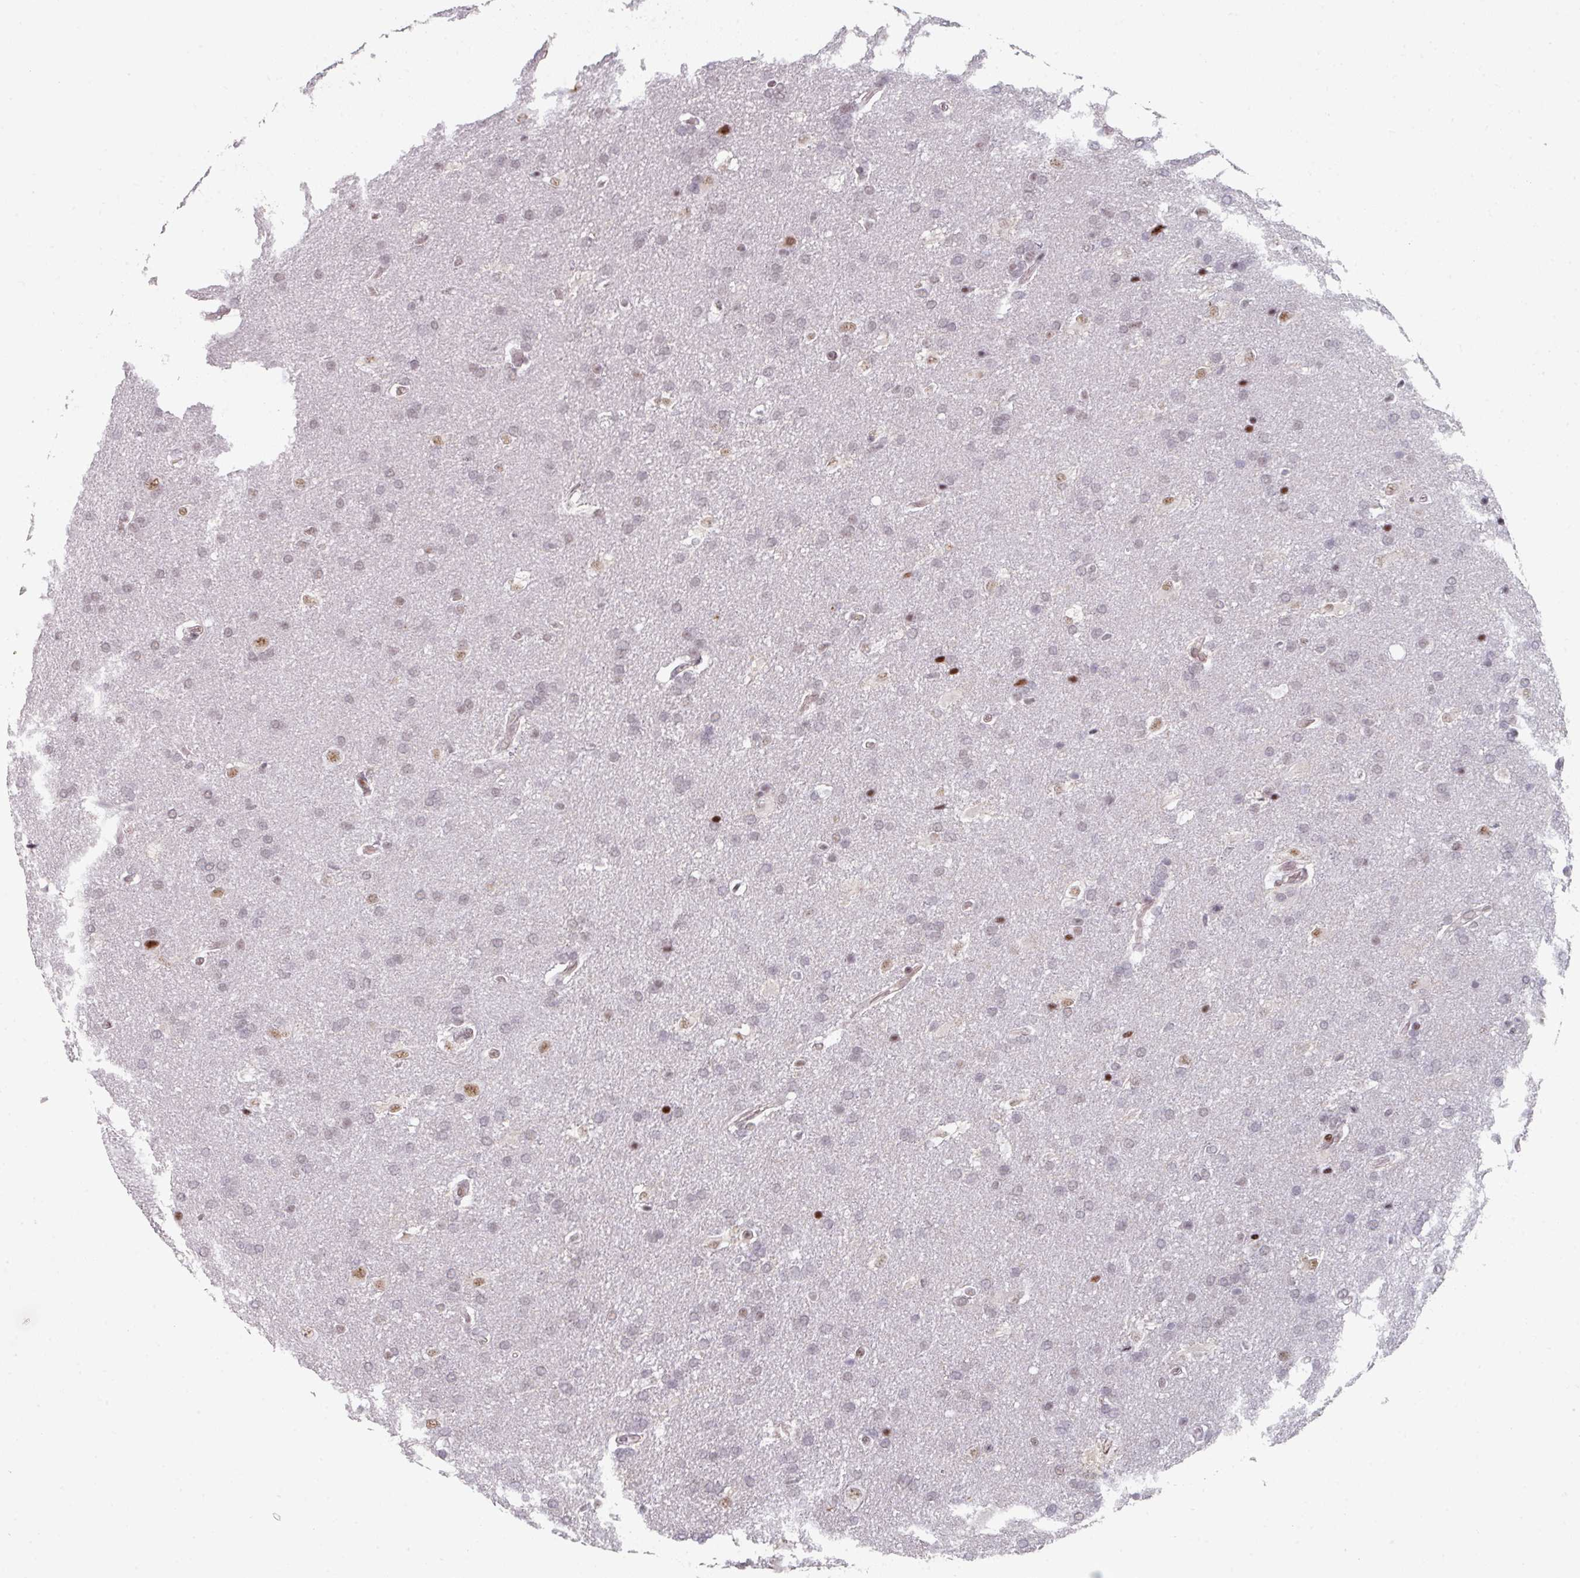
{"staining": {"intensity": "moderate", "quantity": "<25%", "location": "nuclear"}, "tissue": "glioma", "cell_type": "Tumor cells", "image_type": "cancer", "snomed": [{"axis": "morphology", "description": "Glioma, malignant, High grade"}, {"axis": "topography", "description": "Brain"}], "caption": "DAB (3,3'-diaminobenzidine) immunohistochemical staining of human malignant glioma (high-grade) exhibits moderate nuclear protein positivity in approximately <25% of tumor cells.", "gene": "SF3B5", "patient": {"sex": "male", "age": 56}}